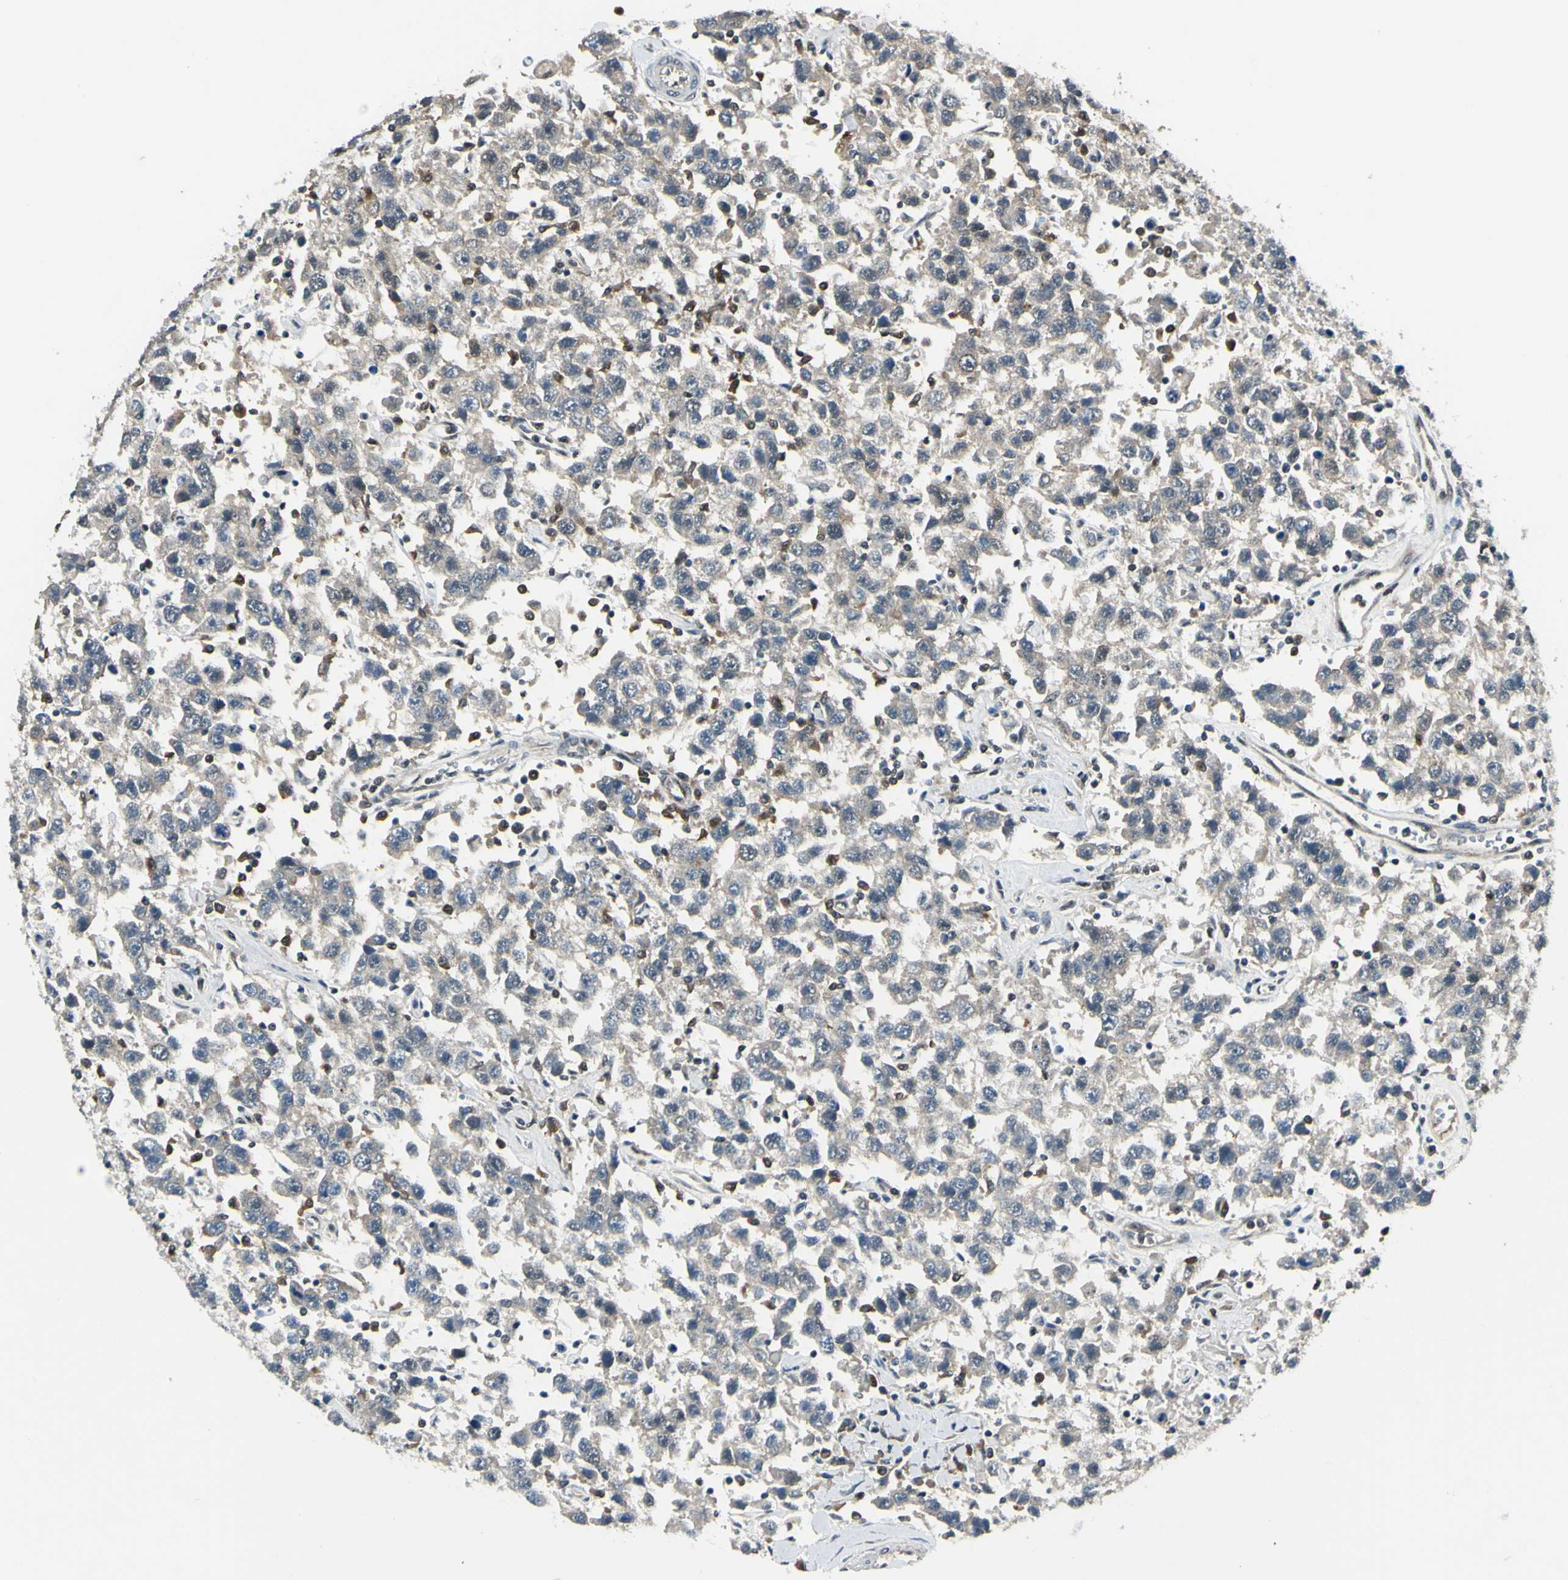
{"staining": {"intensity": "weak", "quantity": "25%-75%", "location": "cytoplasmic/membranous"}, "tissue": "testis cancer", "cell_type": "Tumor cells", "image_type": "cancer", "snomed": [{"axis": "morphology", "description": "Seminoma, NOS"}, {"axis": "topography", "description": "Testis"}], "caption": "This image exhibits IHC staining of human seminoma (testis), with low weak cytoplasmic/membranous positivity in about 25%-75% of tumor cells.", "gene": "PSMD5", "patient": {"sex": "male", "age": 41}}